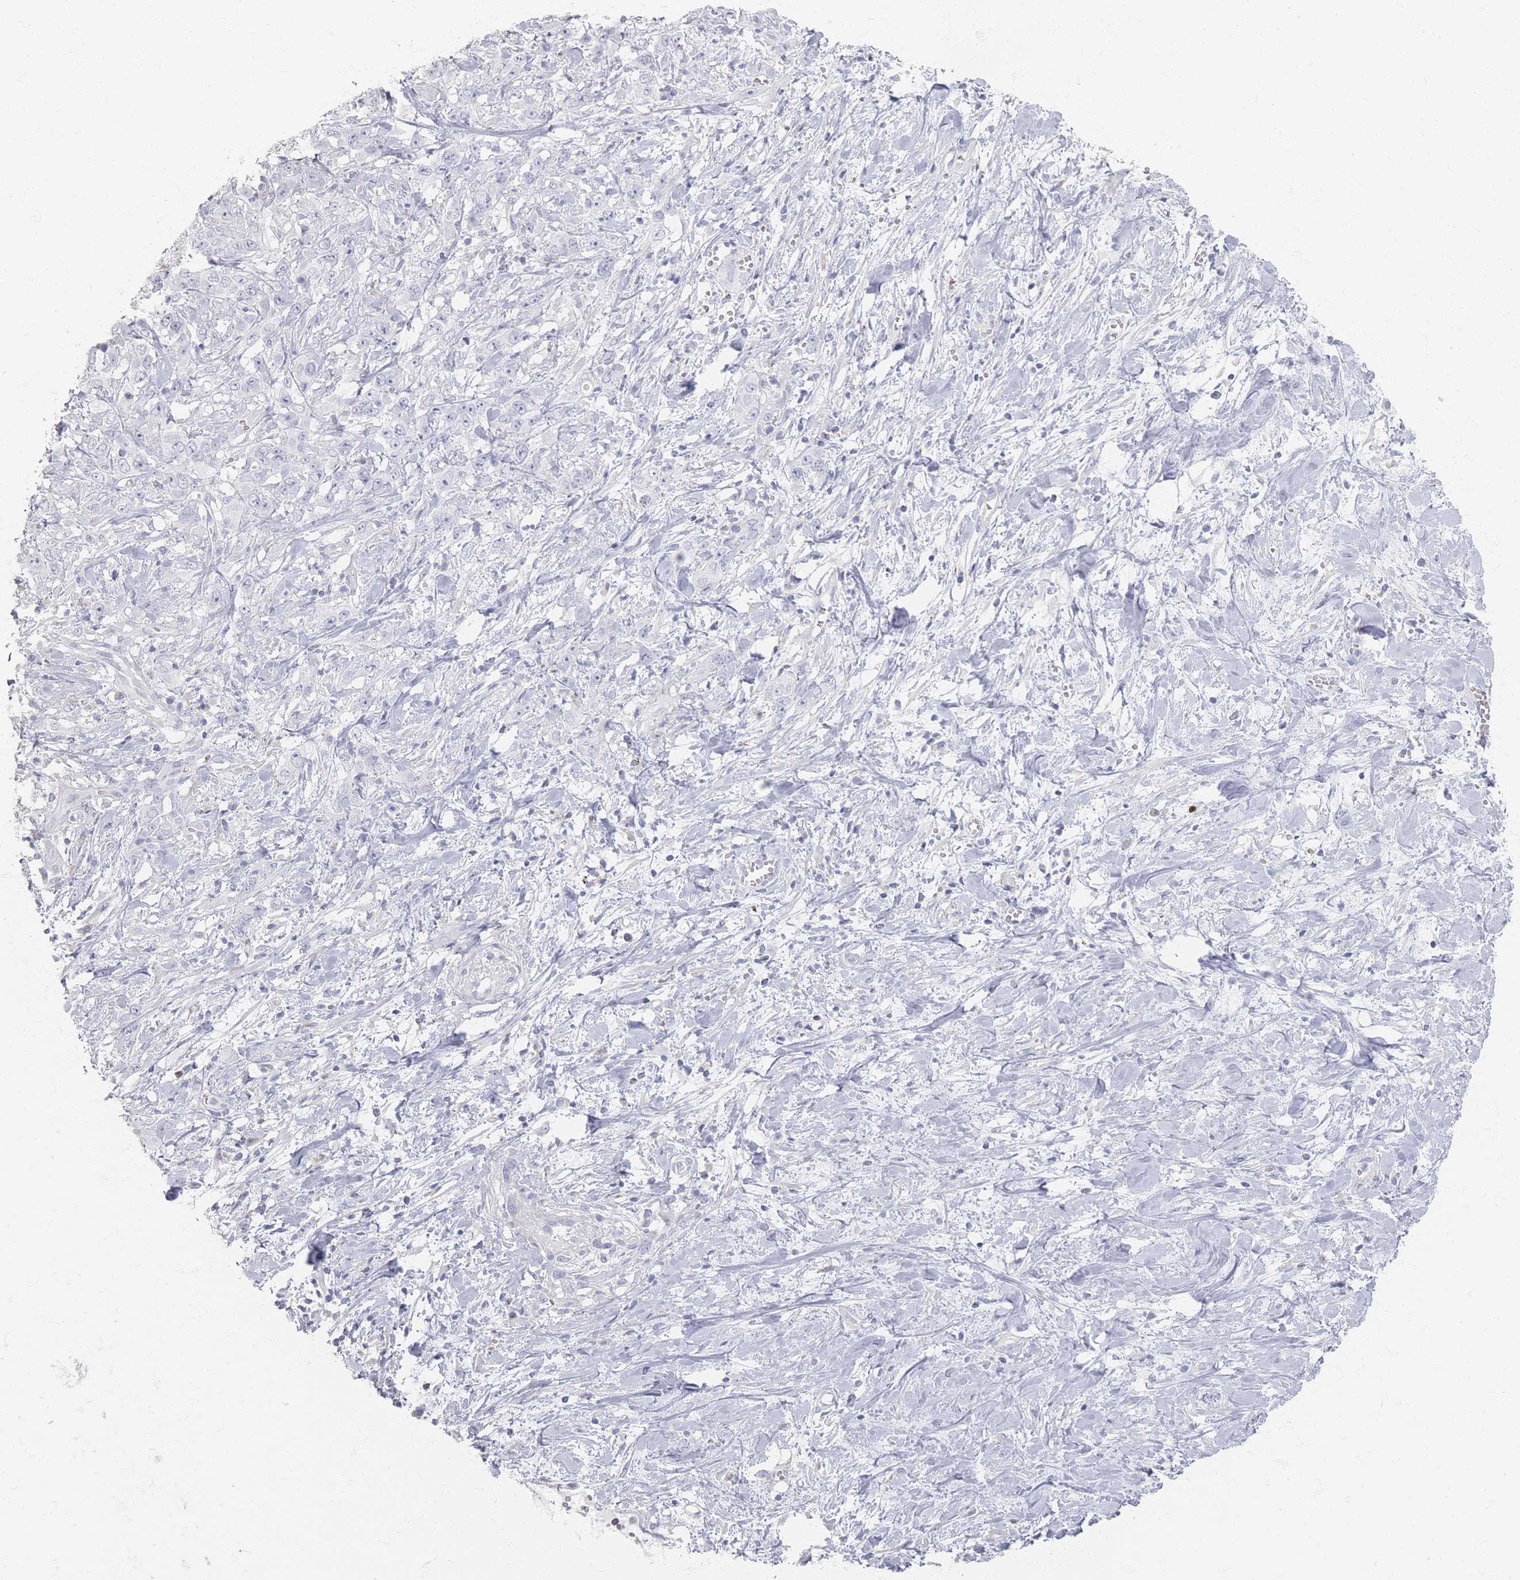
{"staining": {"intensity": "negative", "quantity": "none", "location": "none"}, "tissue": "stomach cancer", "cell_type": "Tumor cells", "image_type": "cancer", "snomed": [{"axis": "morphology", "description": "Adenocarcinoma, NOS"}, {"axis": "topography", "description": "Stomach, upper"}], "caption": "A photomicrograph of adenocarcinoma (stomach) stained for a protein reveals no brown staining in tumor cells.", "gene": "SLC2A11", "patient": {"sex": "male", "age": 62}}